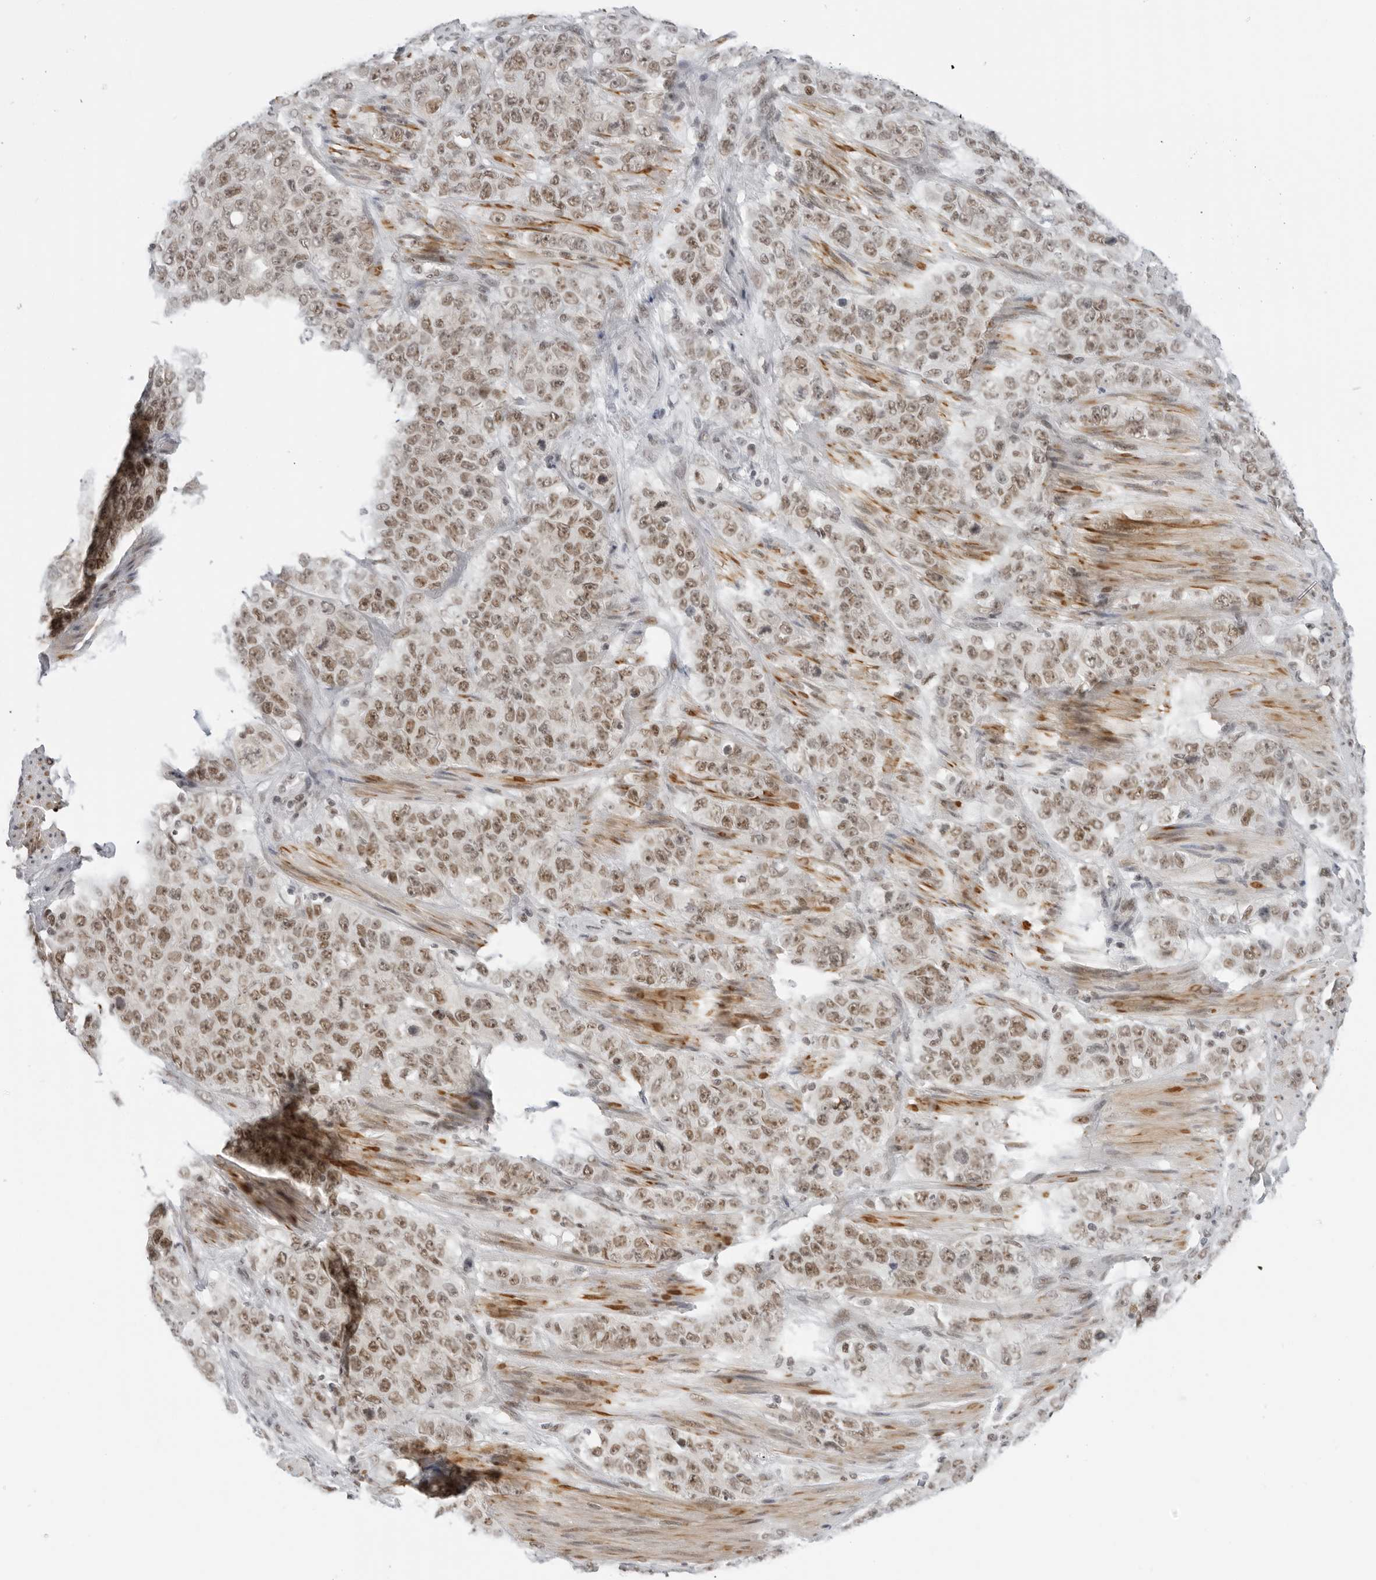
{"staining": {"intensity": "moderate", "quantity": ">75%", "location": "nuclear"}, "tissue": "stomach cancer", "cell_type": "Tumor cells", "image_type": "cancer", "snomed": [{"axis": "morphology", "description": "Adenocarcinoma, NOS"}, {"axis": "topography", "description": "Stomach"}], "caption": "Protein staining reveals moderate nuclear expression in approximately >75% of tumor cells in stomach cancer.", "gene": "FOXK2", "patient": {"sex": "male", "age": 48}}